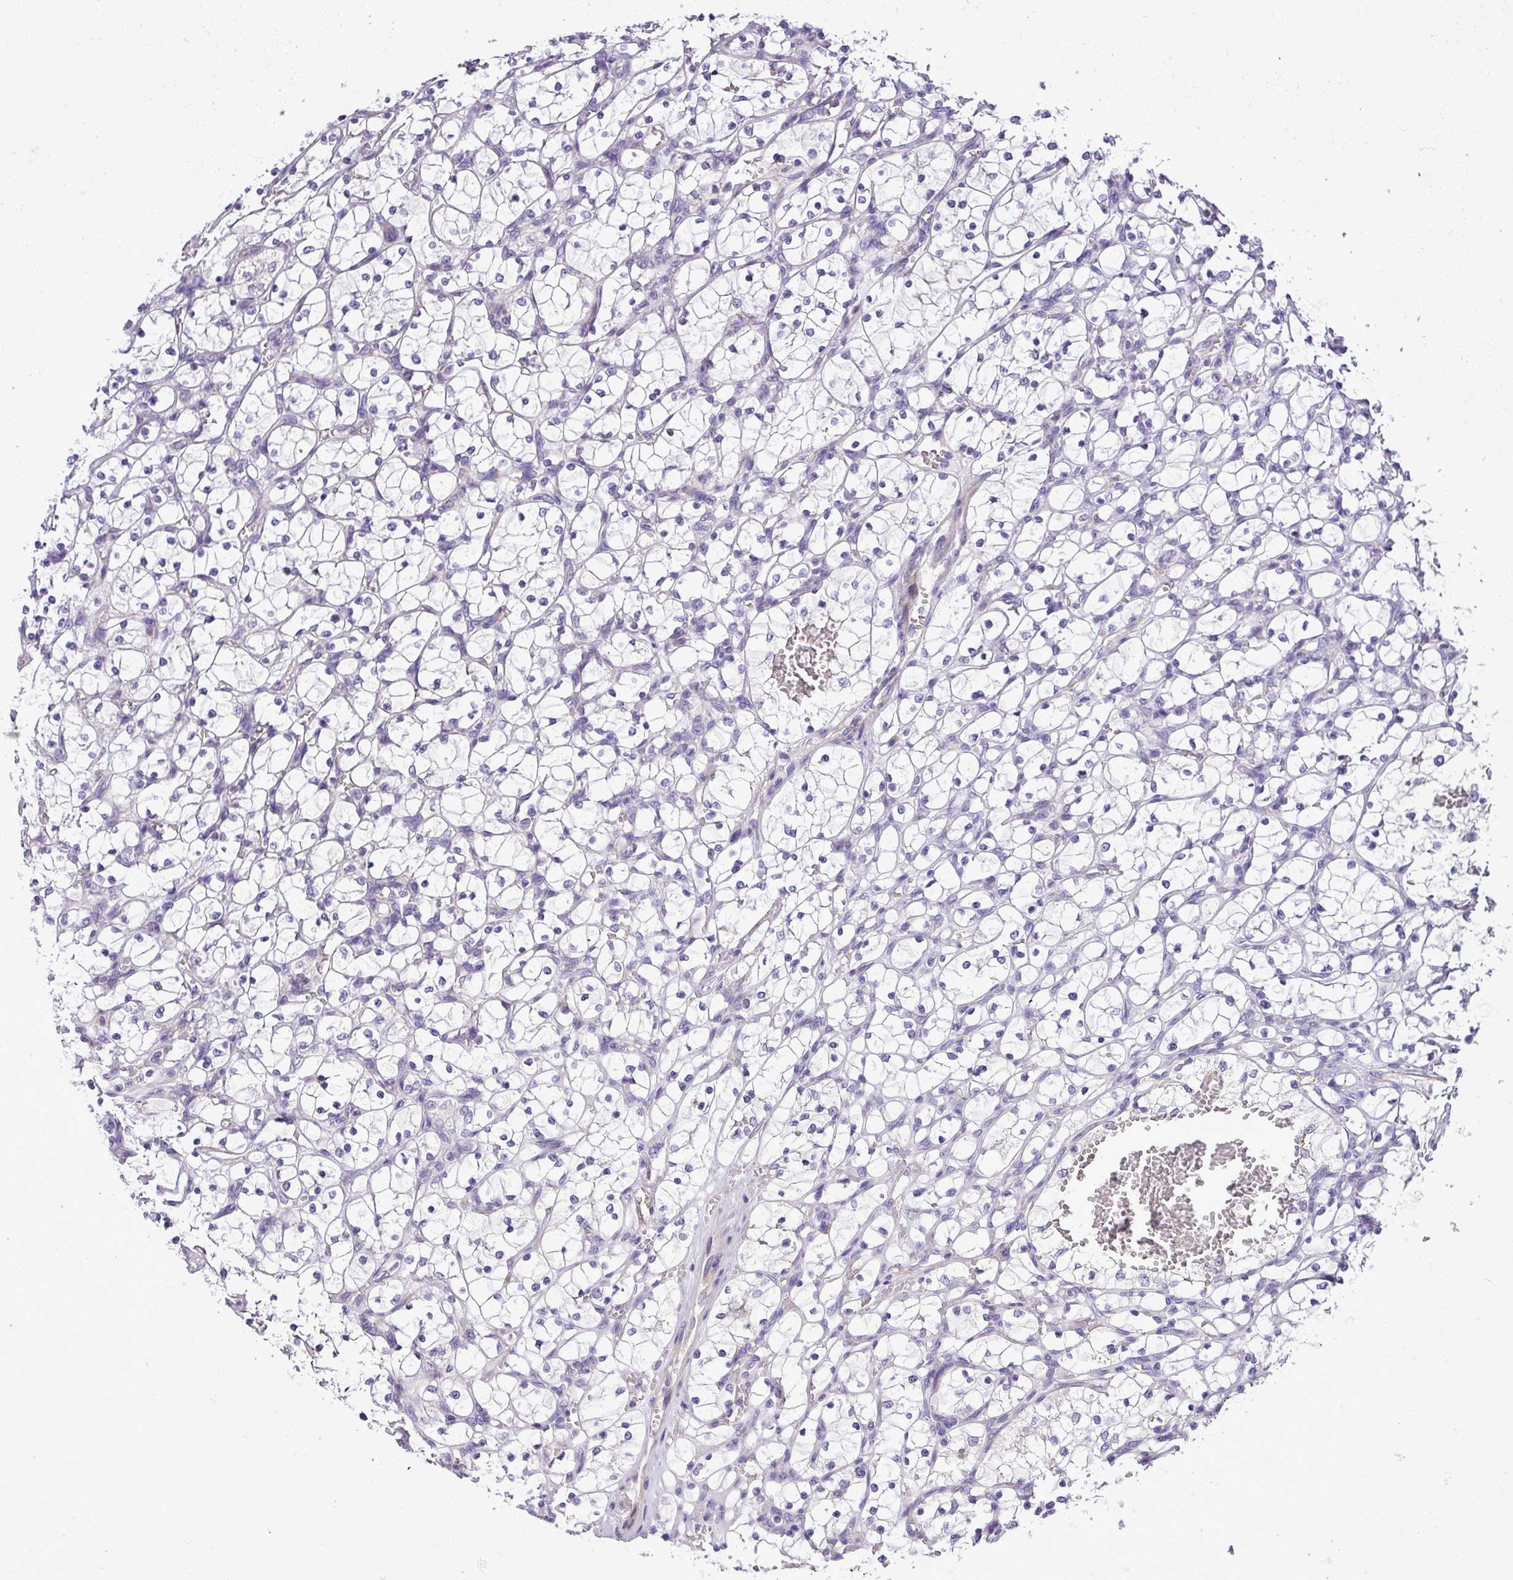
{"staining": {"intensity": "negative", "quantity": "none", "location": "none"}, "tissue": "renal cancer", "cell_type": "Tumor cells", "image_type": "cancer", "snomed": [{"axis": "morphology", "description": "Adenocarcinoma, NOS"}, {"axis": "topography", "description": "Kidney"}], "caption": "The image demonstrates no significant staining in tumor cells of renal cancer (adenocarcinoma).", "gene": "MOCS3", "patient": {"sex": "female", "age": 69}}